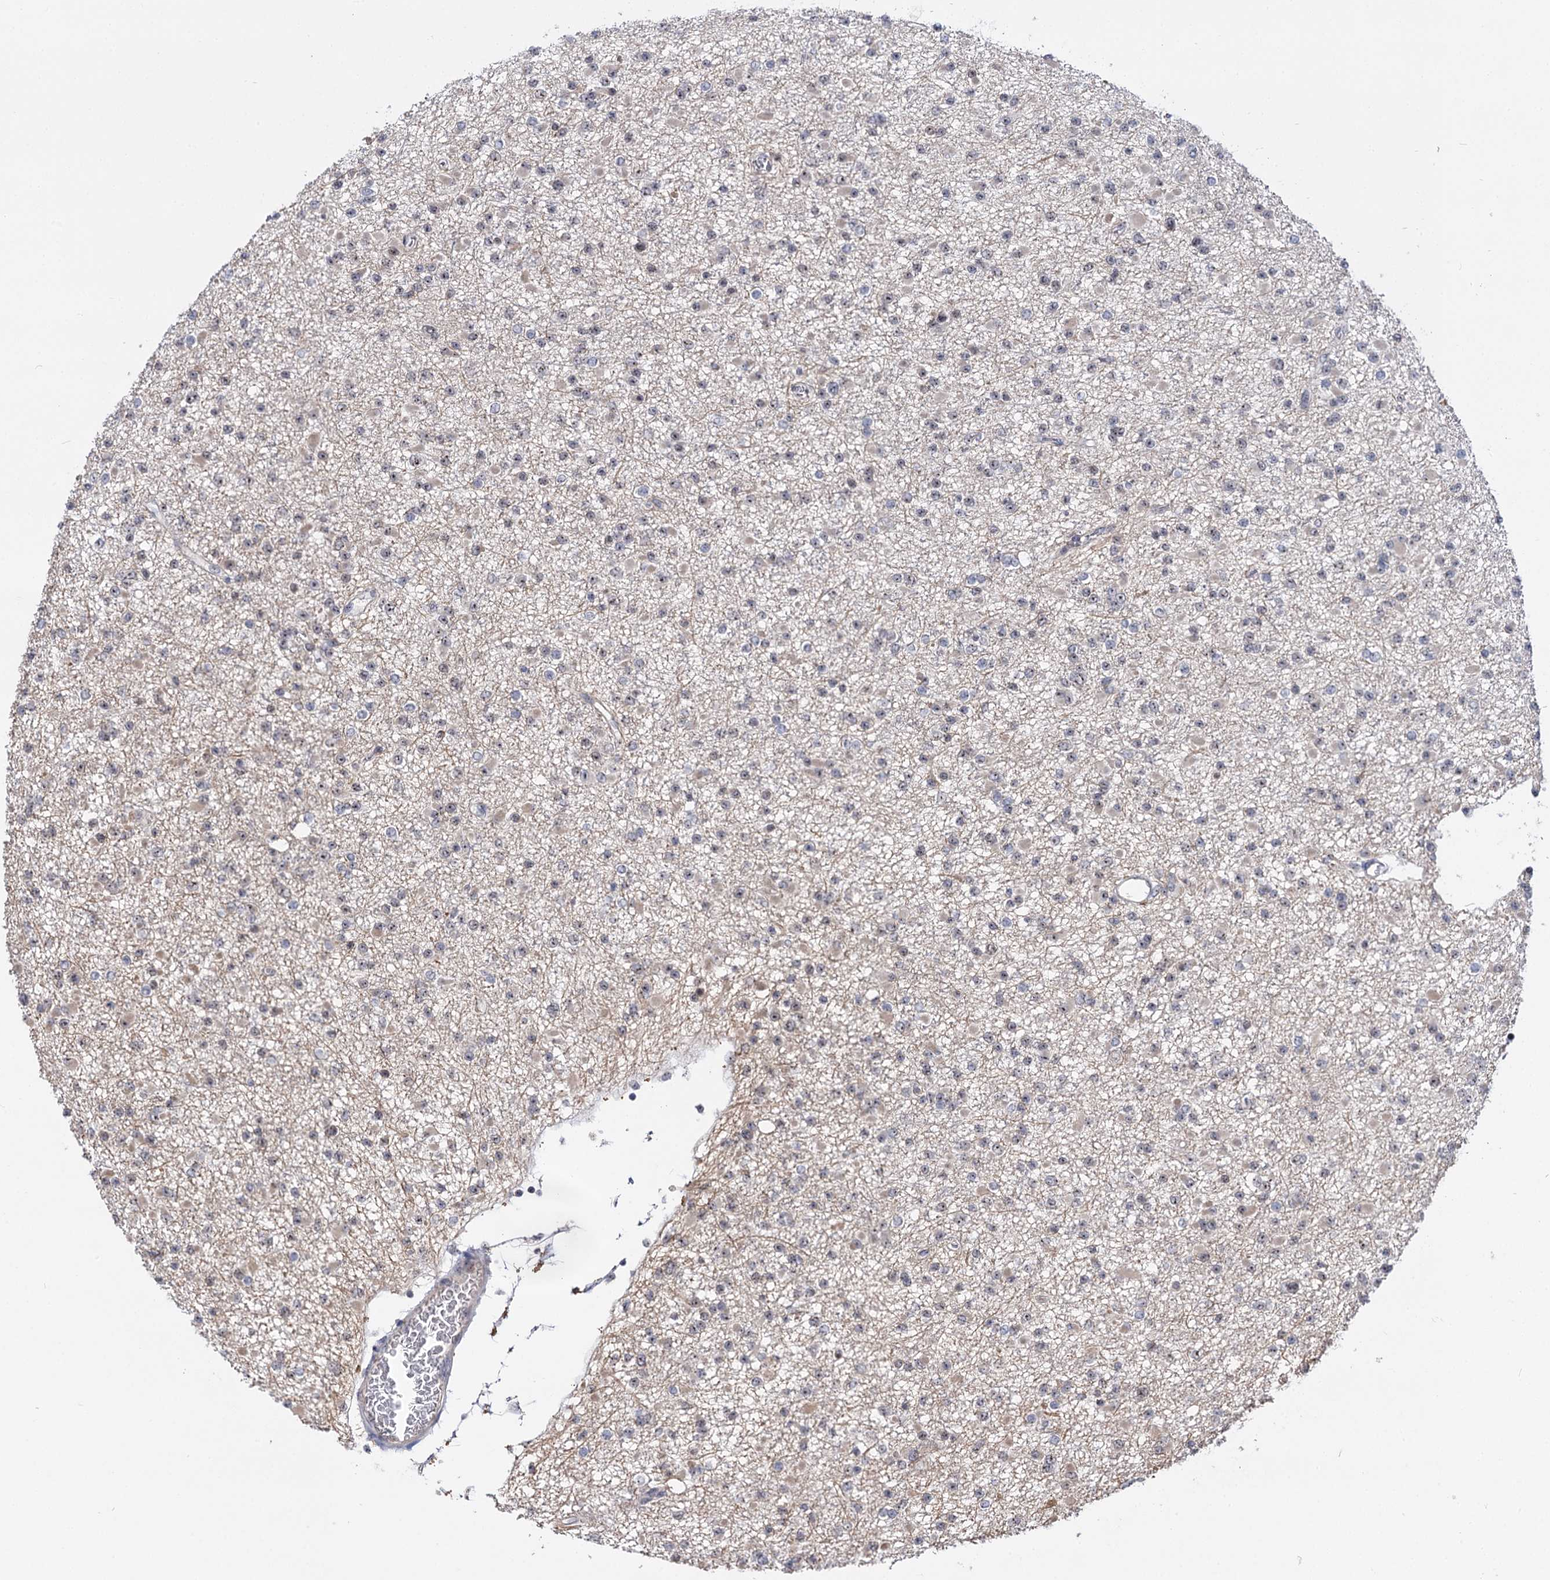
{"staining": {"intensity": "weak", "quantity": "25%-75%", "location": "nuclear"}, "tissue": "glioma", "cell_type": "Tumor cells", "image_type": "cancer", "snomed": [{"axis": "morphology", "description": "Glioma, malignant, Low grade"}, {"axis": "topography", "description": "Brain"}], "caption": "Immunohistochemistry (IHC) image of neoplastic tissue: glioma stained using immunohistochemistry (IHC) exhibits low levels of weak protein expression localized specifically in the nuclear of tumor cells, appearing as a nuclear brown color.", "gene": "SUPT20H", "patient": {"sex": "female", "age": 22}}